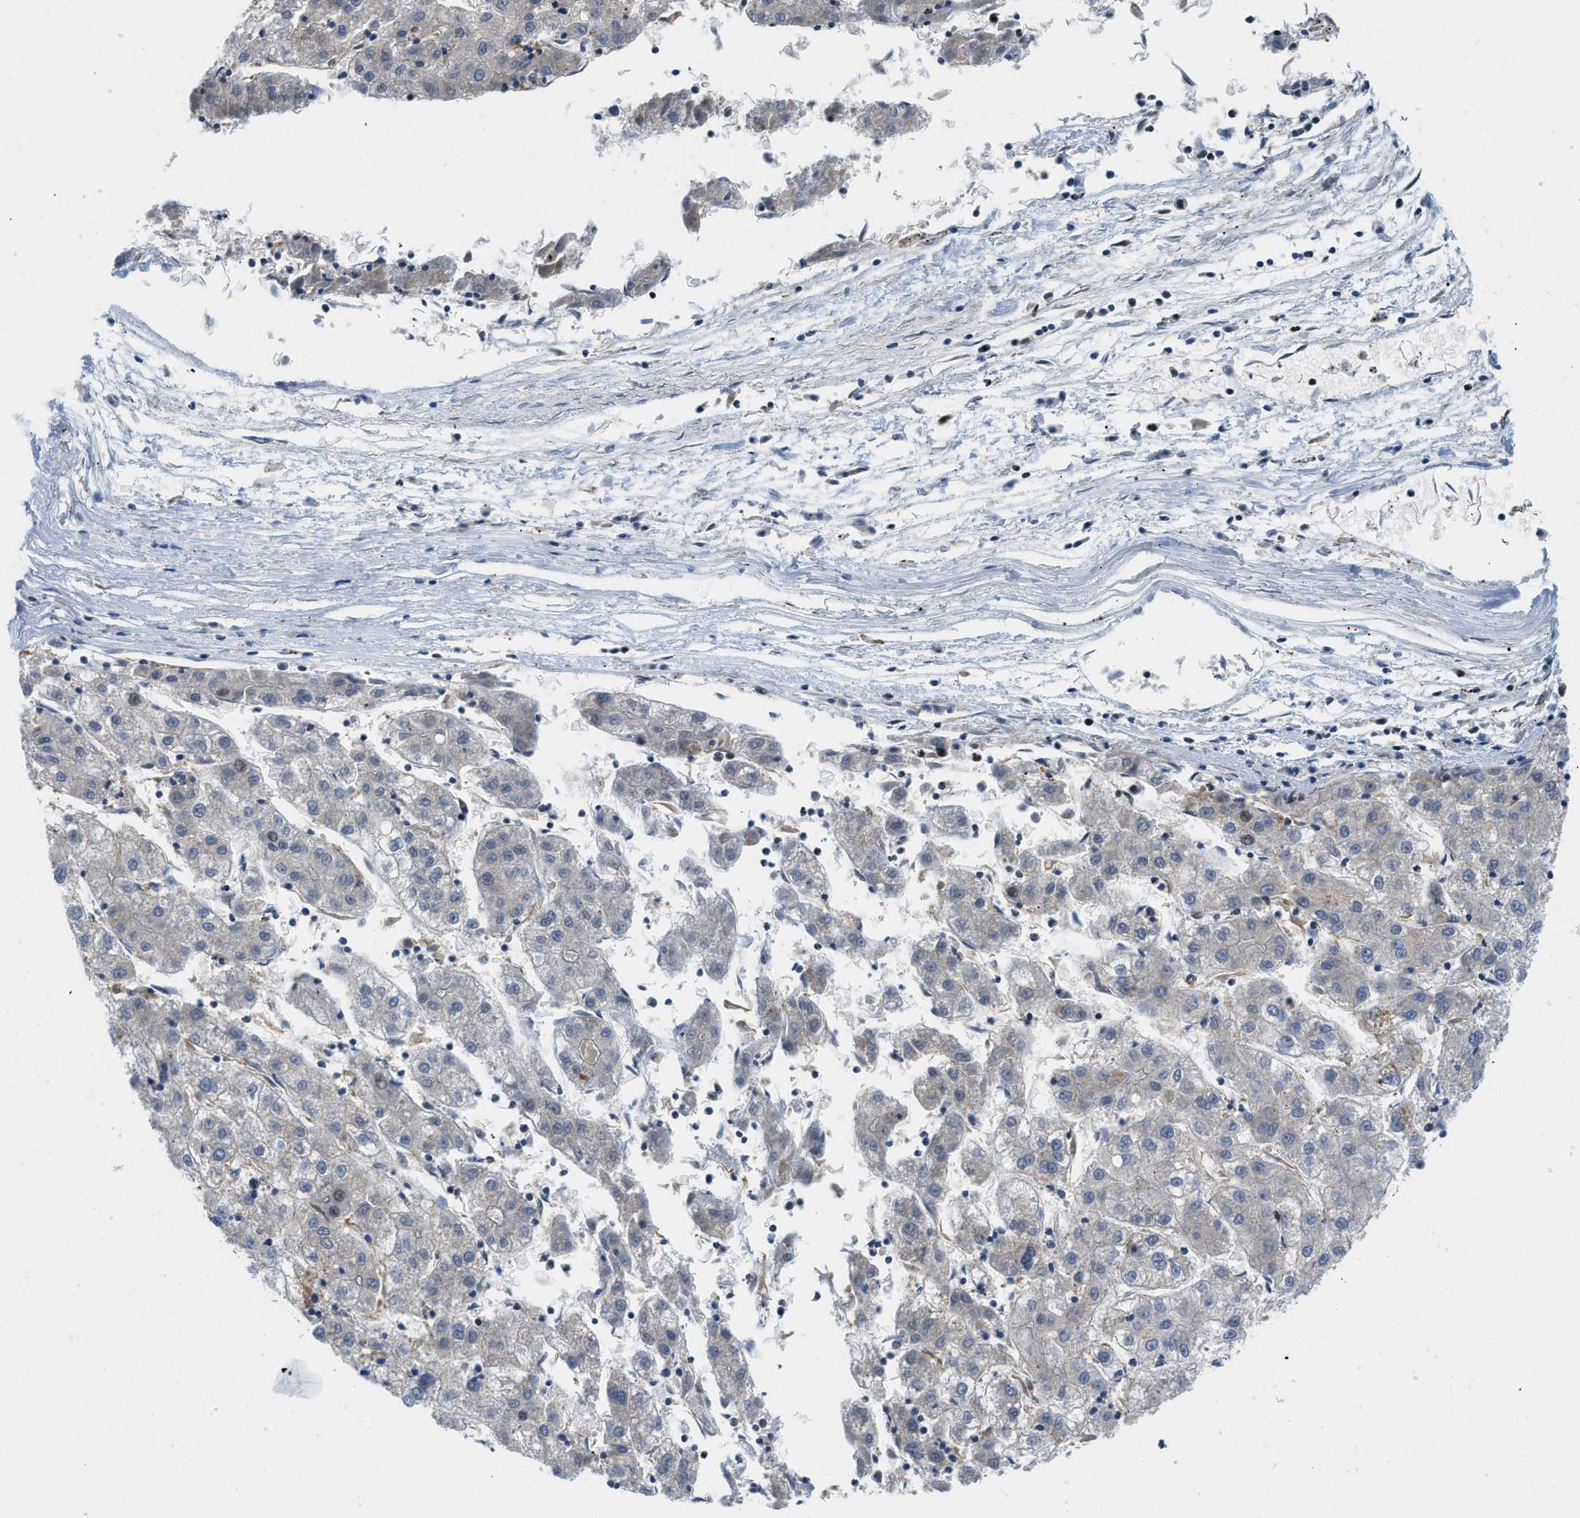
{"staining": {"intensity": "negative", "quantity": "none", "location": "none"}, "tissue": "liver cancer", "cell_type": "Tumor cells", "image_type": "cancer", "snomed": [{"axis": "morphology", "description": "Carcinoma, Hepatocellular, NOS"}, {"axis": "topography", "description": "Liver"}], "caption": "Tumor cells are negative for brown protein staining in hepatocellular carcinoma (liver). The staining was performed using DAB (3,3'-diaminobenzidine) to visualize the protein expression in brown, while the nuclei were stained in blue with hematoxylin (Magnification: 20x).", "gene": "ZNF831", "patient": {"sex": "male", "age": 72}}